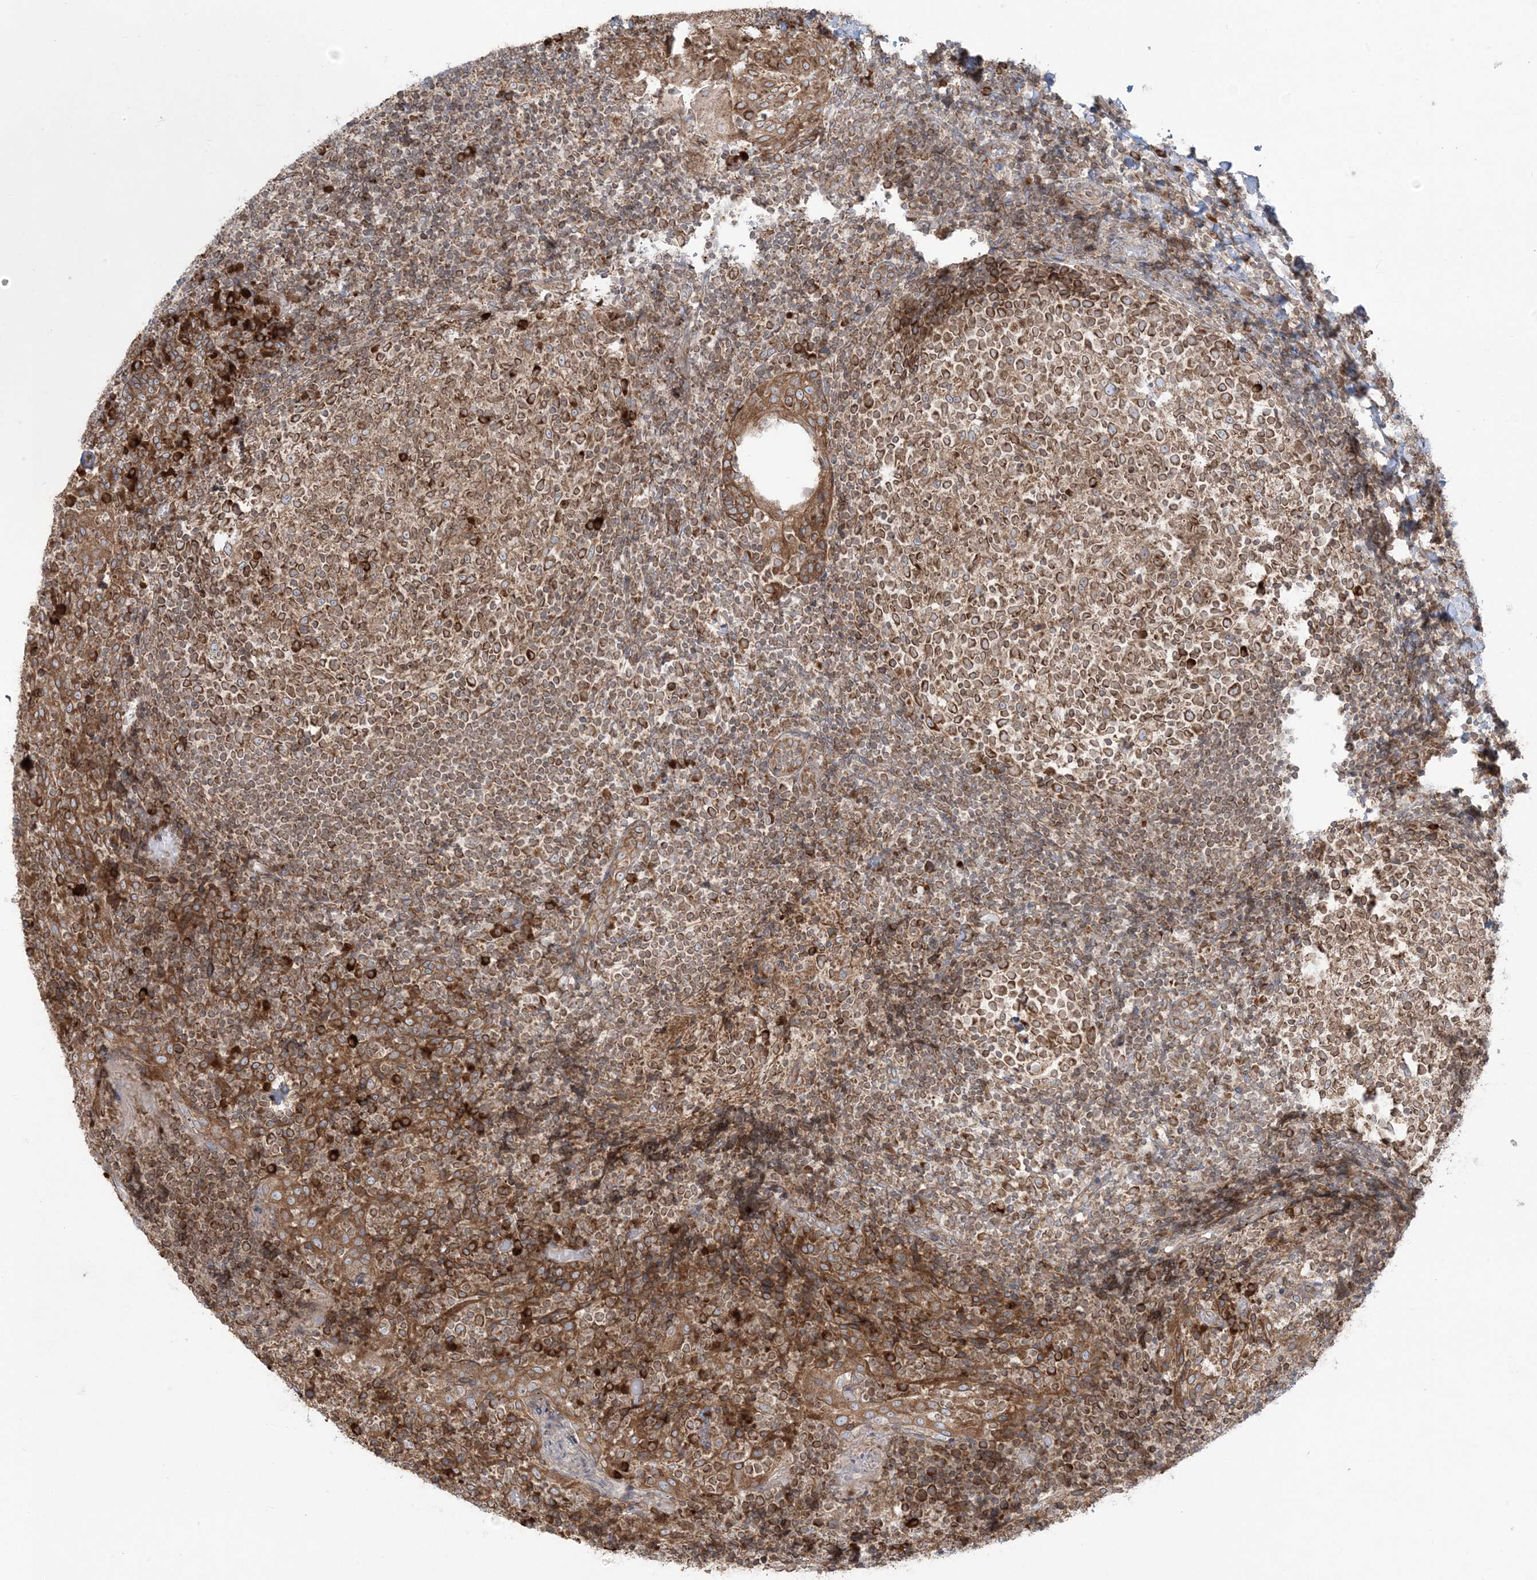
{"staining": {"intensity": "moderate", "quantity": ">75%", "location": "cytoplasmic/membranous"}, "tissue": "tonsil", "cell_type": "Germinal center cells", "image_type": "normal", "snomed": [{"axis": "morphology", "description": "Normal tissue, NOS"}, {"axis": "topography", "description": "Tonsil"}], "caption": "There is medium levels of moderate cytoplasmic/membranous positivity in germinal center cells of benign tonsil, as demonstrated by immunohistochemical staining (brown color).", "gene": "UBXN4", "patient": {"sex": "female", "age": 19}}